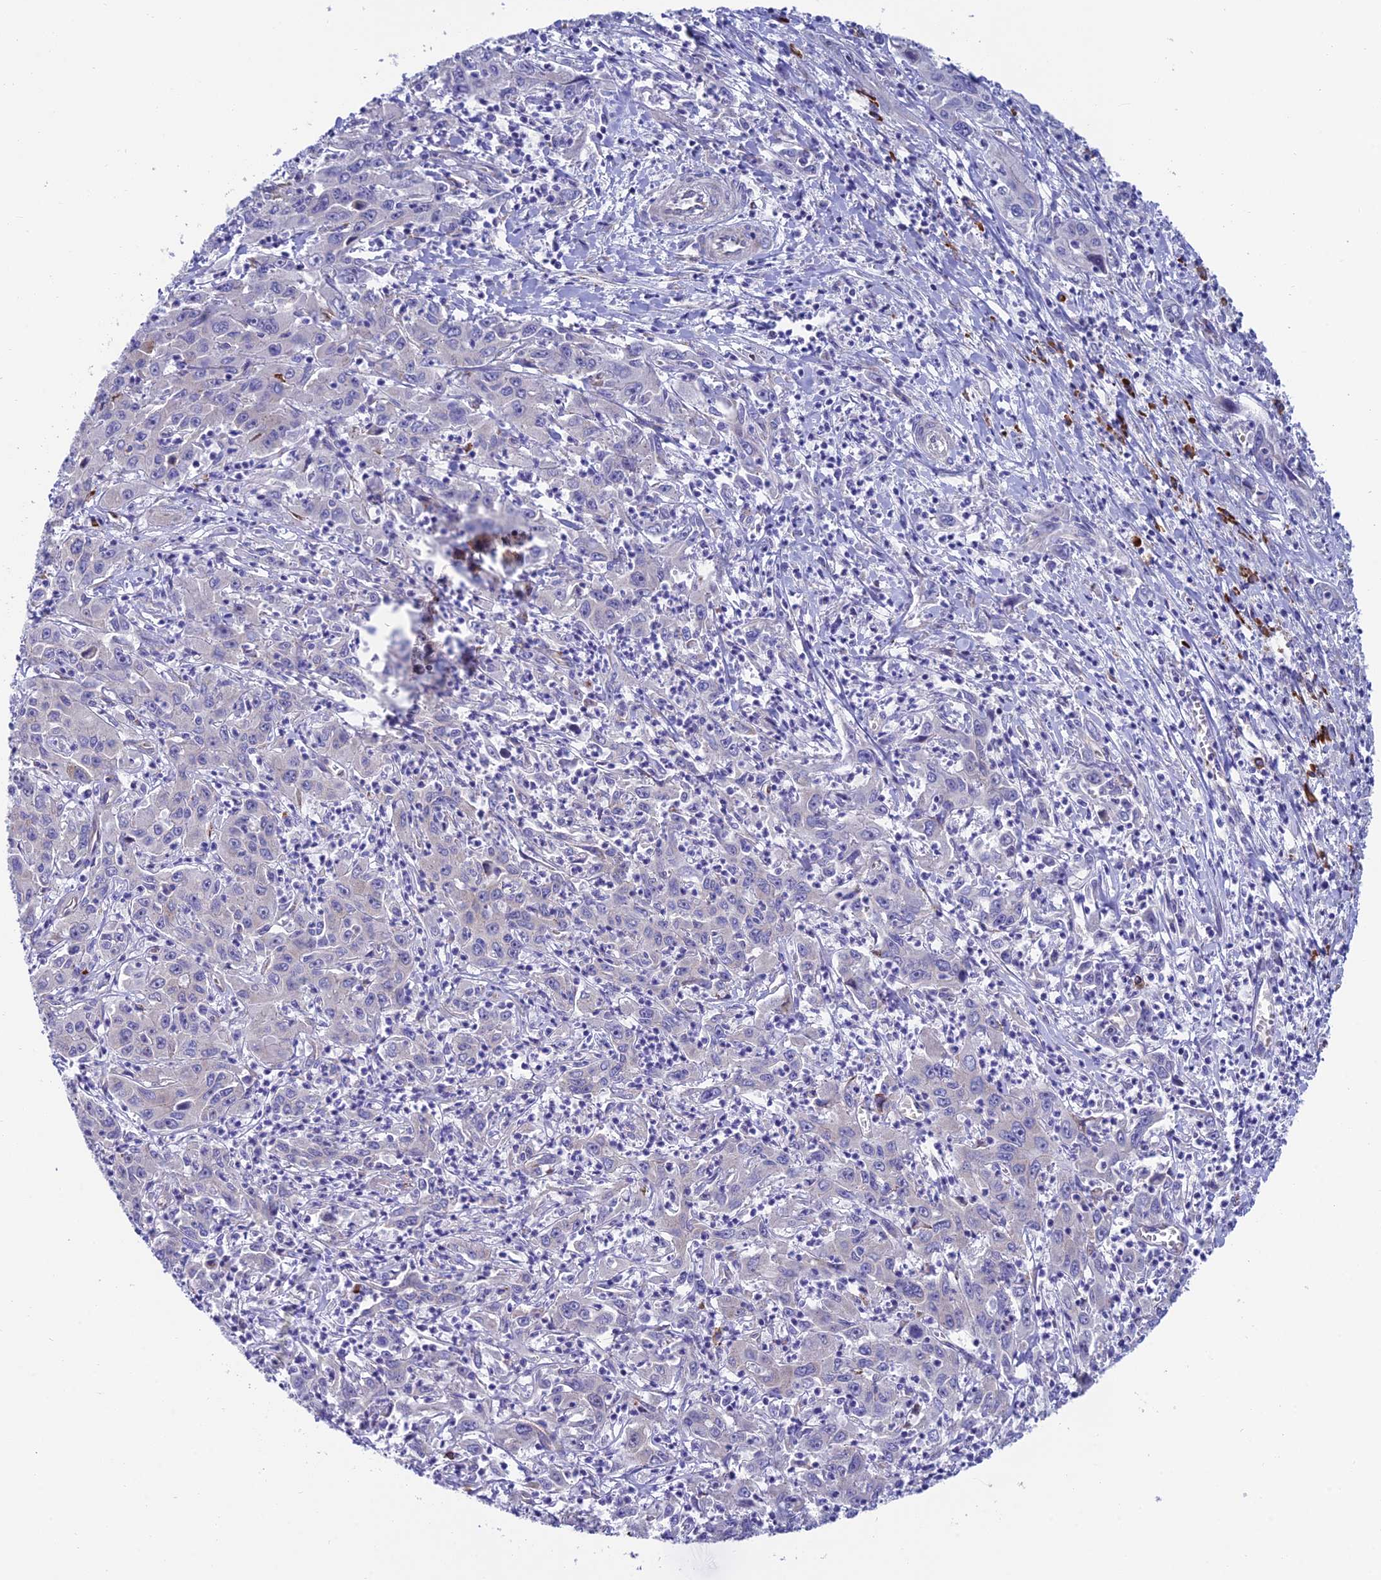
{"staining": {"intensity": "negative", "quantity": "none", "location": "none"}, "tissue": "liver cancer", "cell_type": "Tumor cells", "image_type": "cancer", "snomed": [{"axis": "morphology", "description": "Carcinoma, Hepatocellular, NOS"}, {"axis": "topography", "description": "Liver"}], "caption": "A micrograph of liver cancer stained for a protein exhibits no brown staining in tumor cells.", "gene": "MACIR", "patient": {"sex": "male", "age": 63}}